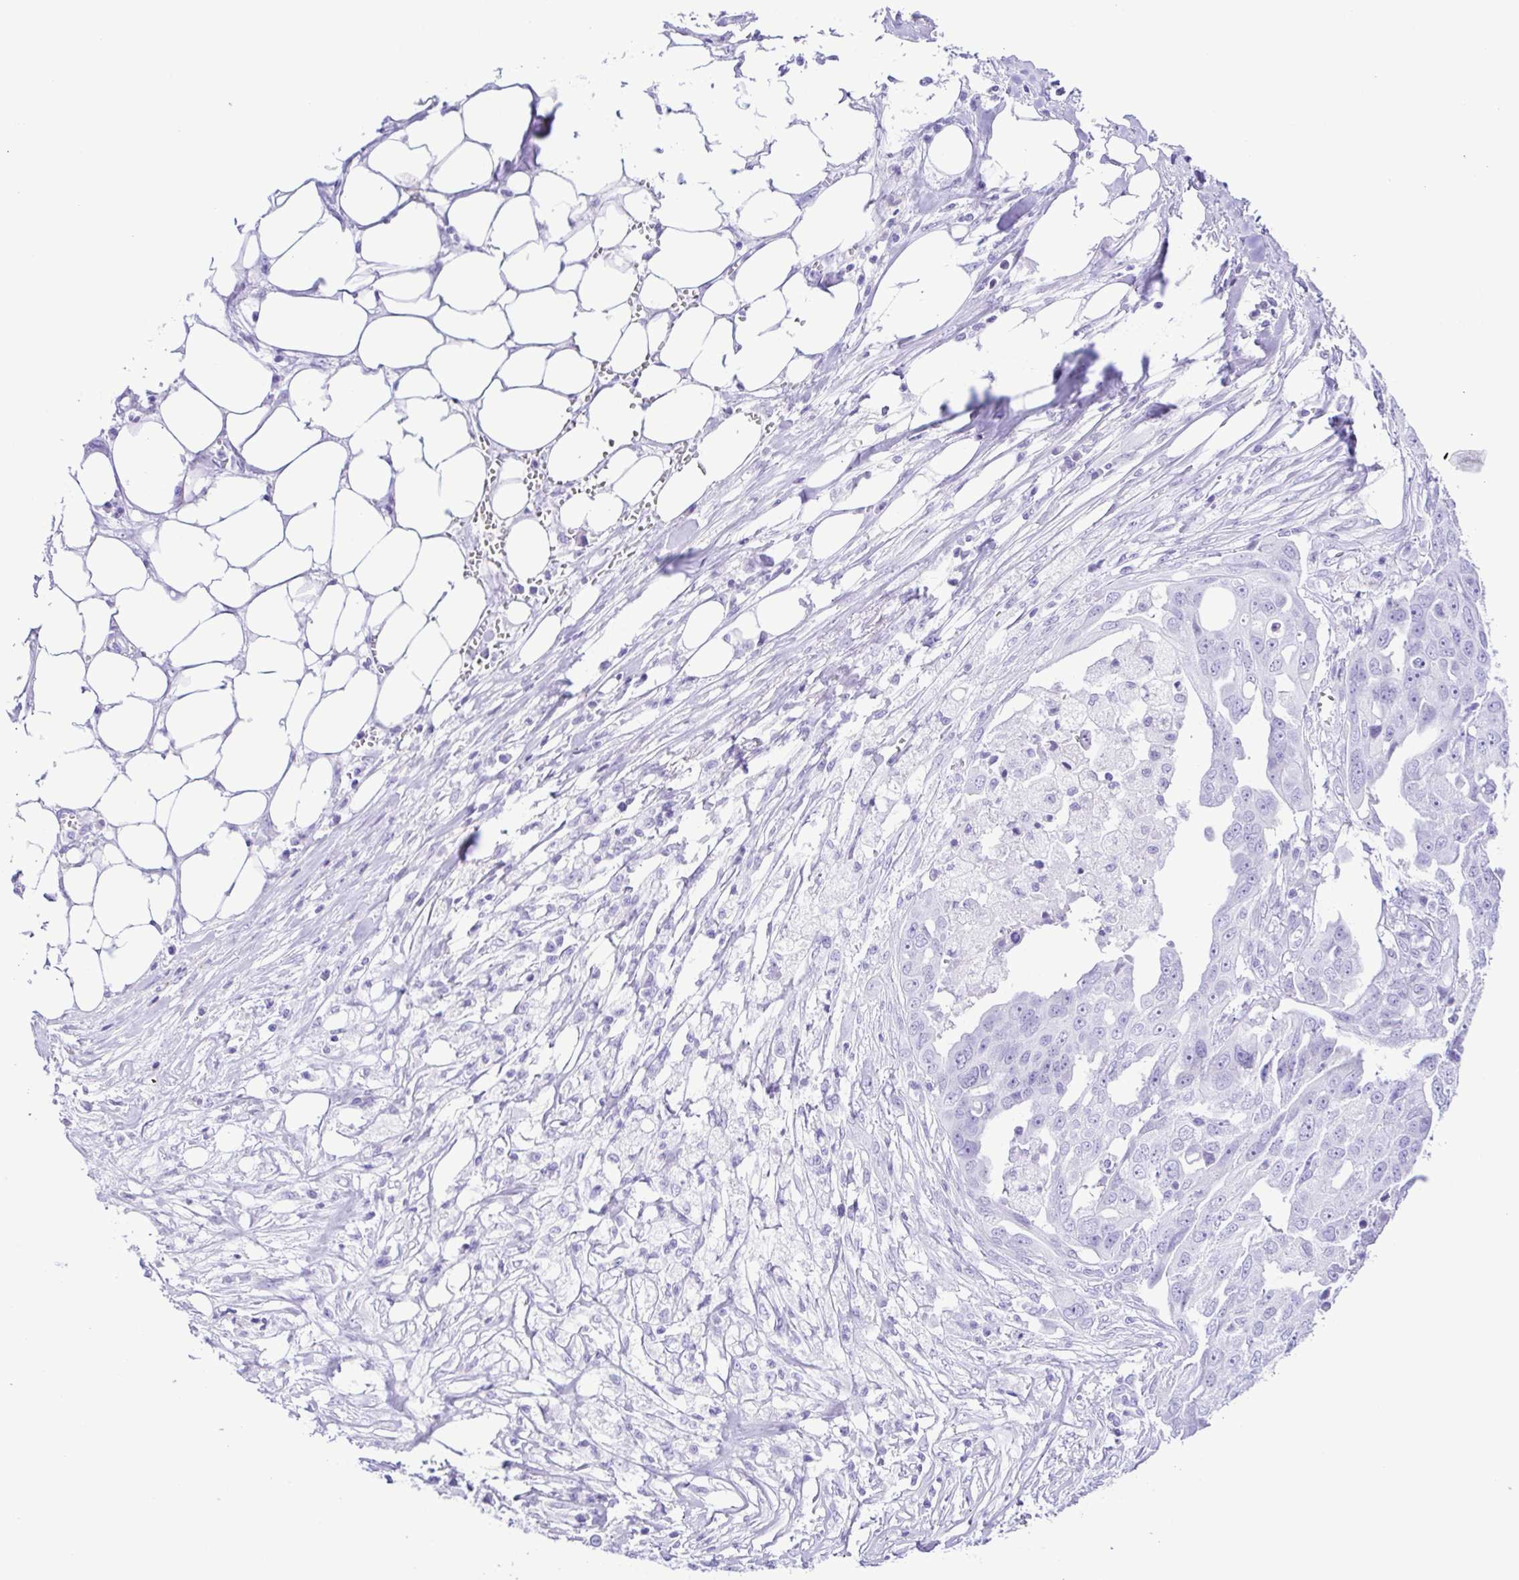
{"staining": {"intensity": "negative", "quantity": "none", "location": "none"}, "tissue": "ovarian cancer", "cell_type": "Tumor cells", "image_type": "cancer", "snomed": [{"axis": "morphology", "description": "Carcinoma, endometroid"}, {"axis": "topography", "description": "Ovary"}], "caption": "A histopathology image of ovarian endometroid carcinoma stained for a protein reveals no brown staining in tumor cells.", "gene": "ERP27", "patient": {"sex": "female", "age": 70}}